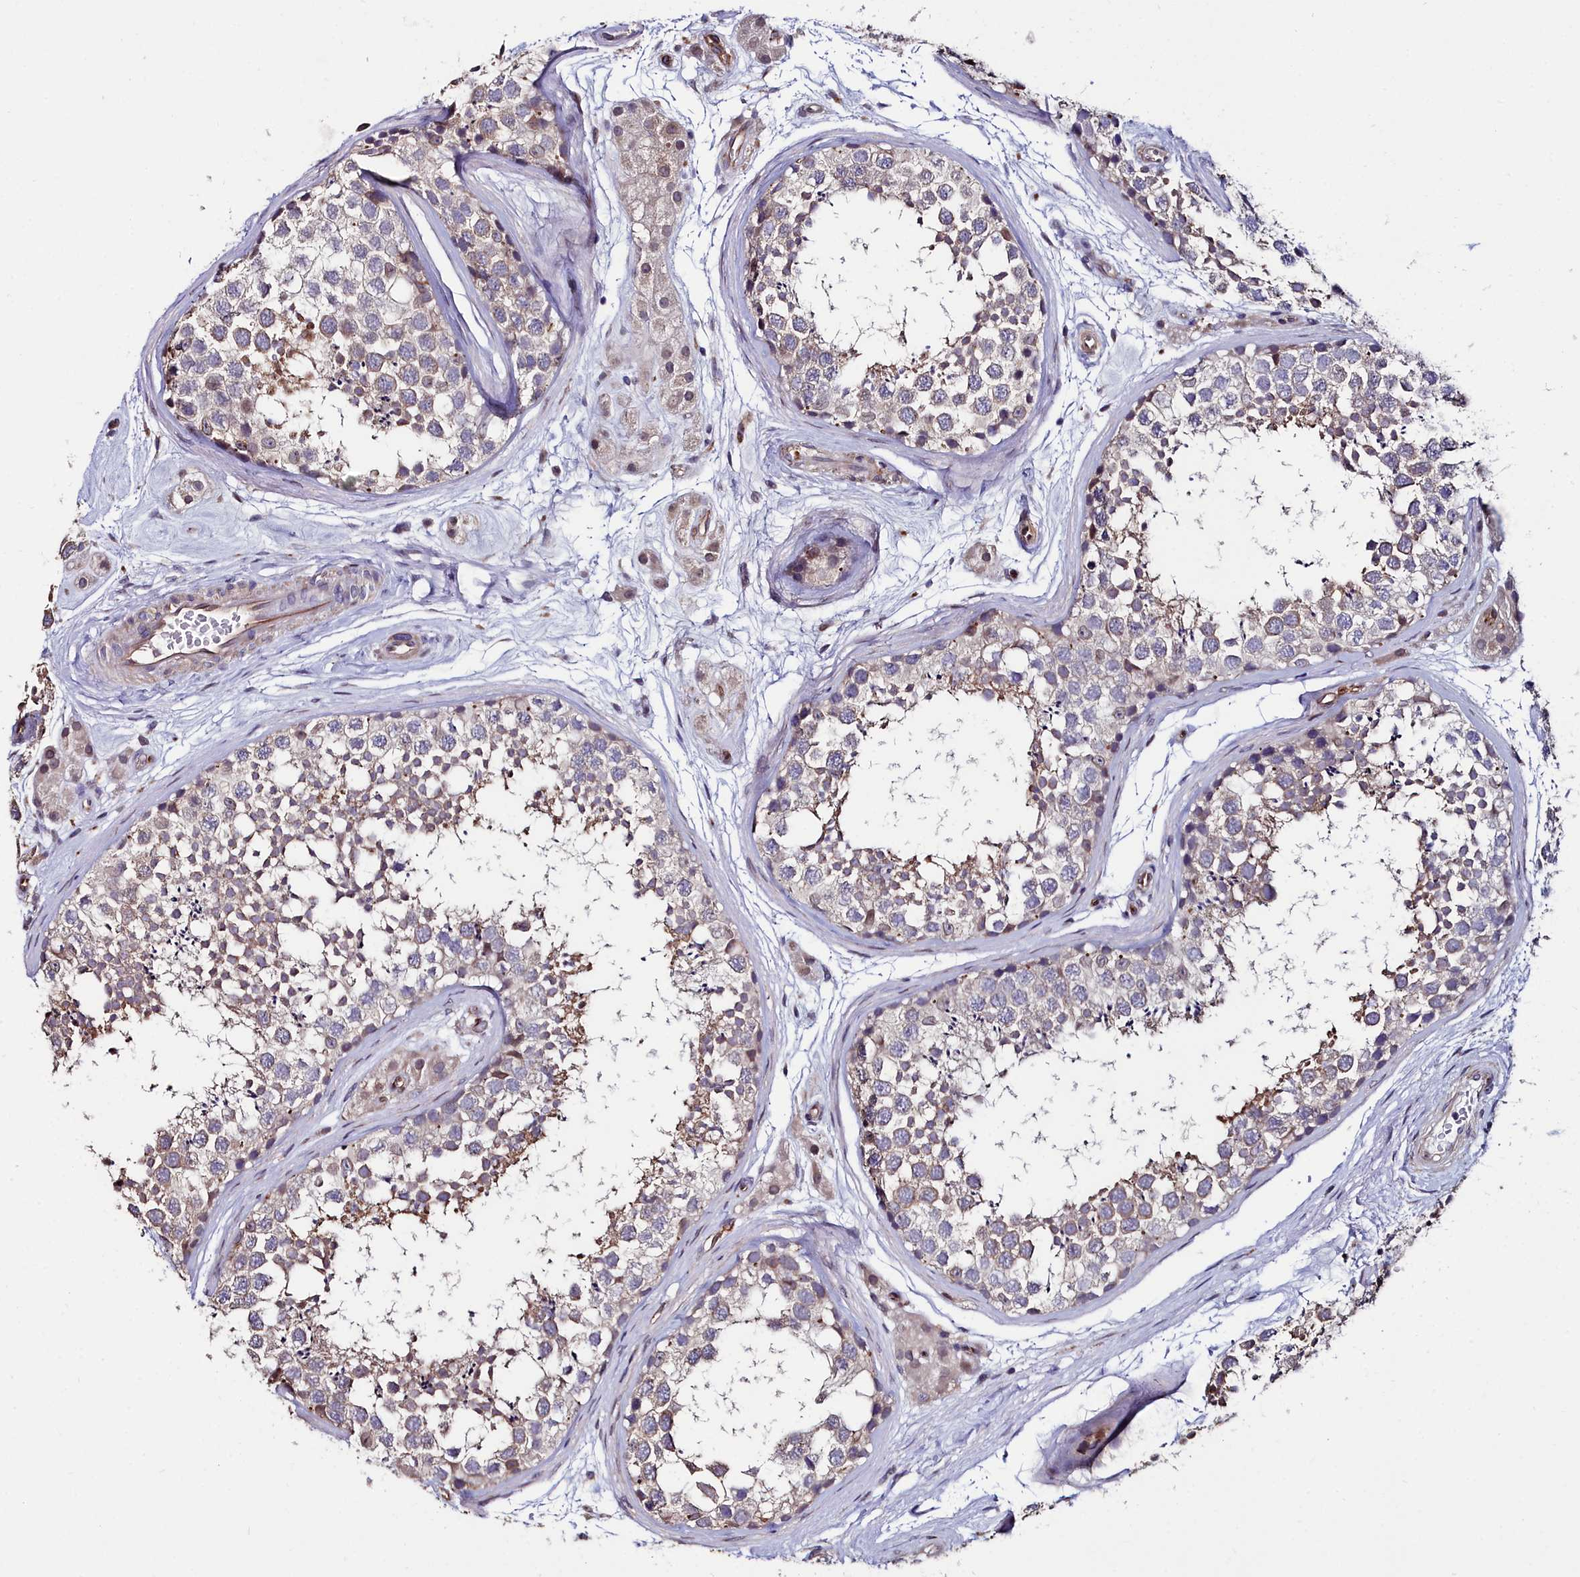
{"staining": {"intensity": "weak", "quantity": "25%-75%", "location": "cytoplasmic/membranous"}, "tissue": "testis", "cell_type": "Cells in seminiferous ducts", "image_type": "normal", "snomed": [{"axis": "morphology", "description": "Normal tissue, NOS"}, {"axis": "topography", "description": "Testis"}], "caption": "Brown immunohistochemical staining in normal testis displays weak cytoplasmic/membranous expression in about 25%-75% of cells in seminiferous ducts.", "gene": "C4orf19", "patient": {"sex": "male", "age": 56}}